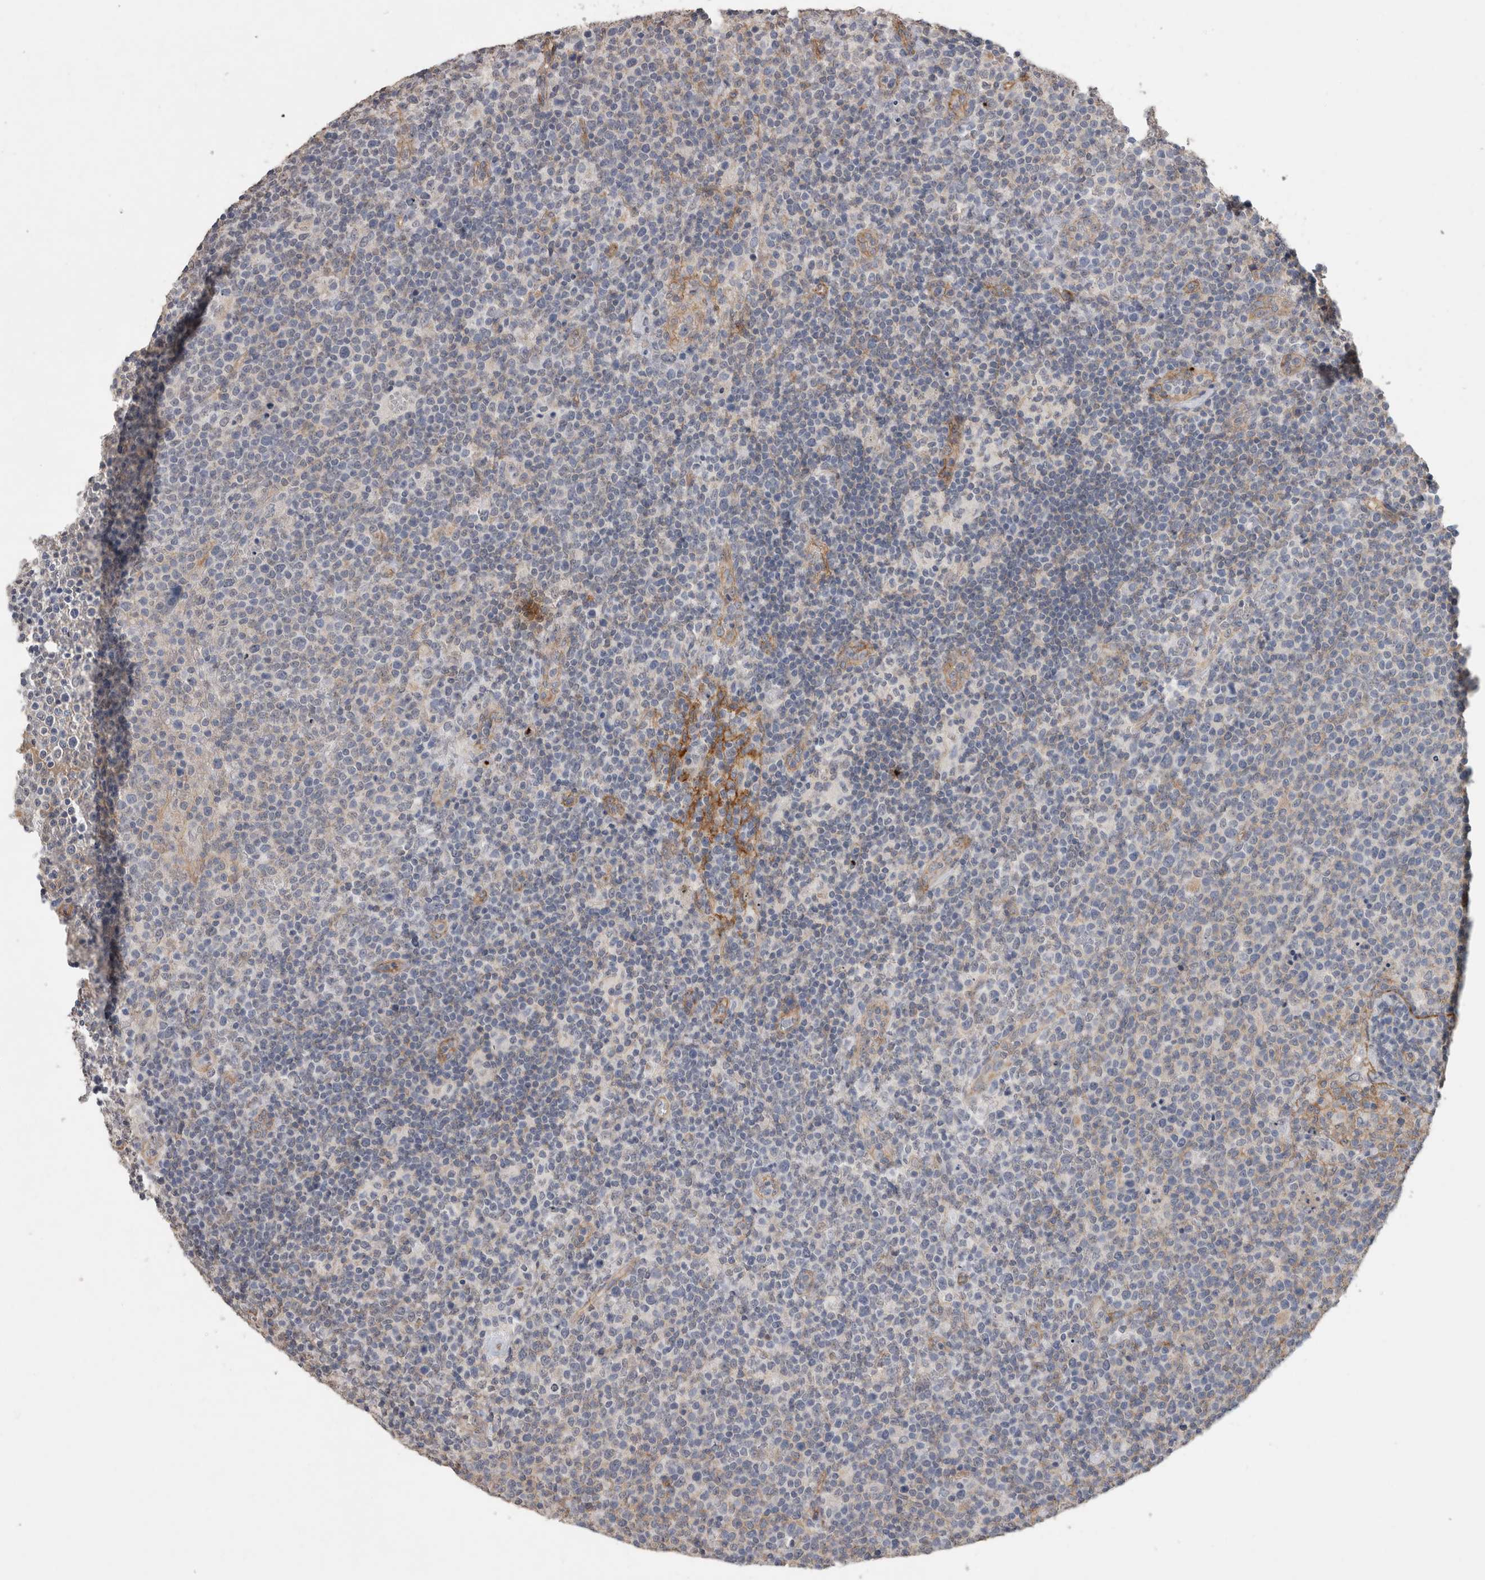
{"staining": {"intensity": "negative", "quantity": "none", "location": "none"}, "tissue": "lymphoma", "cell_type": "Tumor cells", "image_type": "cancer", "snomed": [{"axis": "morphology", "description": "Malignant lymphoma, non-Hodgkin's type, High grade"}, {"axis": "topography", "description": "Lymph node"}], "caption": "A histopathology image of high-grade malignant lymphoma, non-Hodgkin's type stained for a protein demonstrates no brown staining in tumor cells.", "gene": "RECK", "patient": {"sex": "male", "age": 61}}